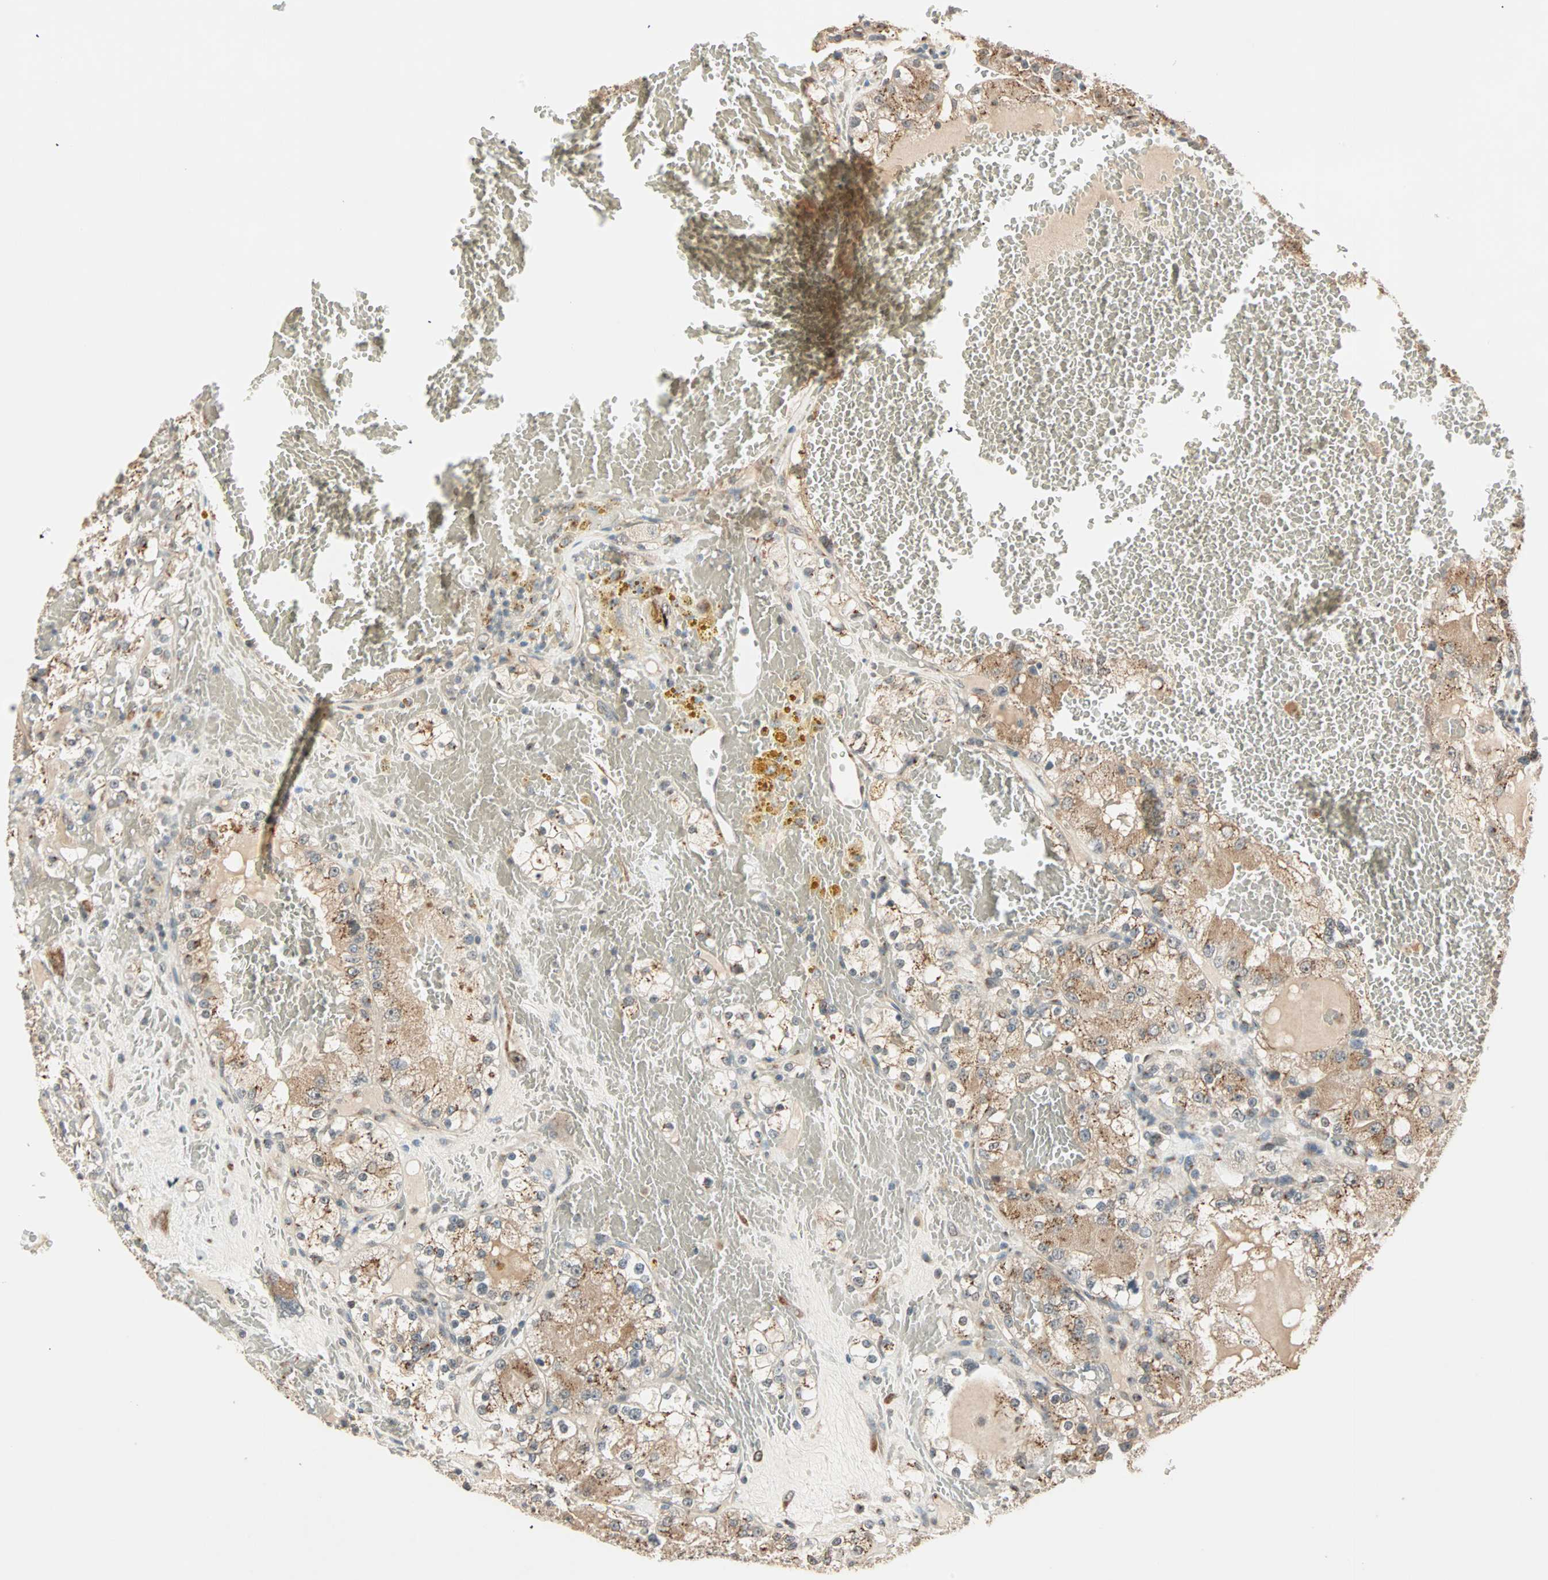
{"staining": {"intensity": "weak", "quantity": ">75%", "location": "cytoplasmic/membranous"}, "tissue": "renal cancer", "cell_type": "Tumor cells", "image_type": "cancer", "snomed": [{"axis": "morphology", "description": "Normal tissue, NOS"}, {"axis": "morphology", "description": "Adenocarcinoma, NOS"}, {"axis": "topography", "description": "Kidney"}], "caption": "Immunohistochemistry (IHC) of renal adenocarcinoma reveals low levels of weak cytoplasmic/membranous expression in approximately >75% of tumor cells.", "gene": "PRDM2", "patient": {"sex": "male", "age": 61}}